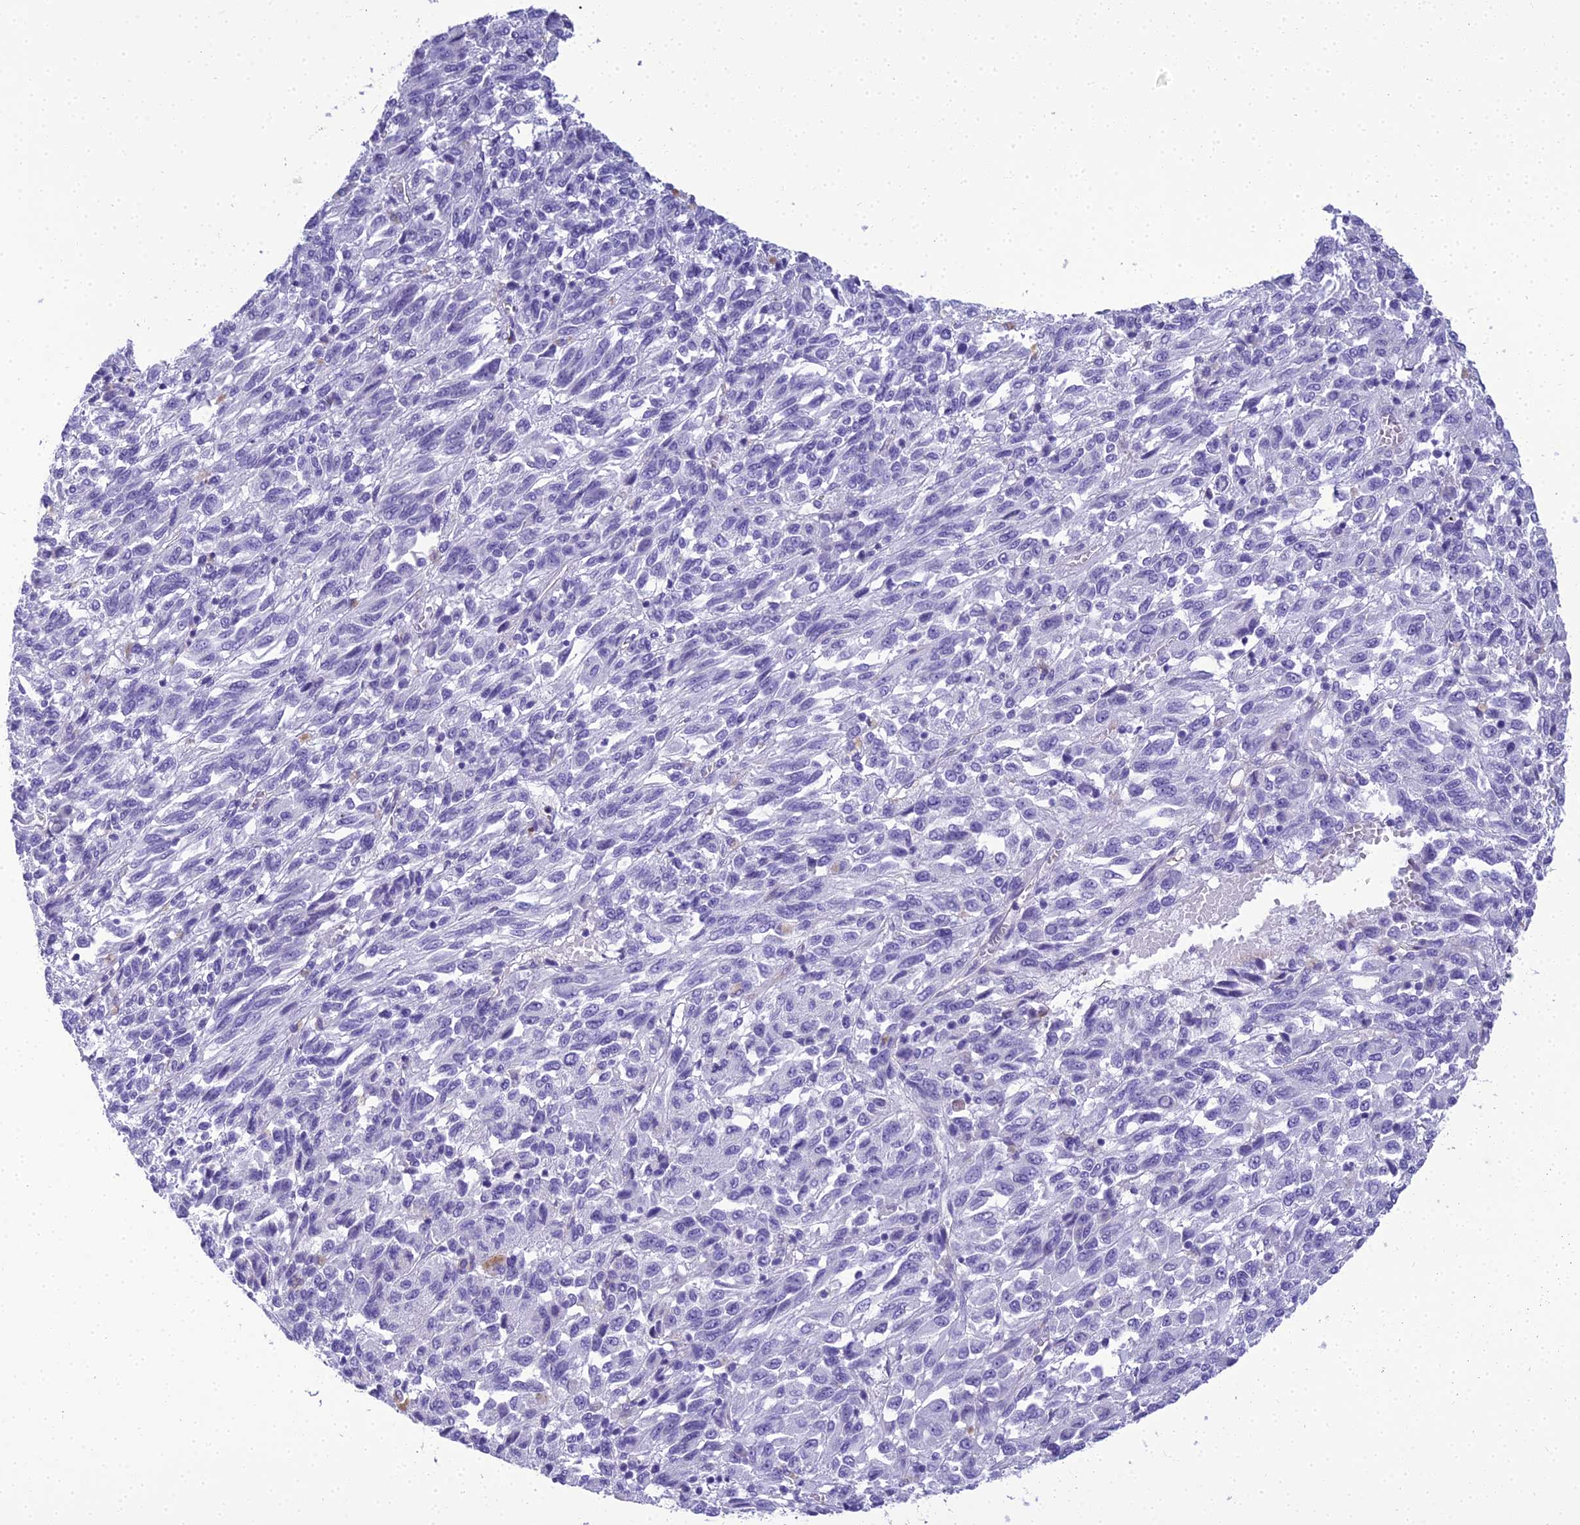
{"staining": {"intensity": "negative", "quantity": "none", "location": "none"}, "tissue": "melanoma", "cell_type": "Tumor cells", "image_type": "cancer", "snomed": [{"axis": "morphology", "description": "Malignant melanoma, Metastatic site"}, {"axis": "topography", "description": "Lung"}], "caption": "This is a photomicrograph of immunohistochemistry staining of malignant melanoma (metastatic site), which shows no expression in tumor cells.", "gene": "NINJ1", "patient": {"sex": "male", "age": 64}}